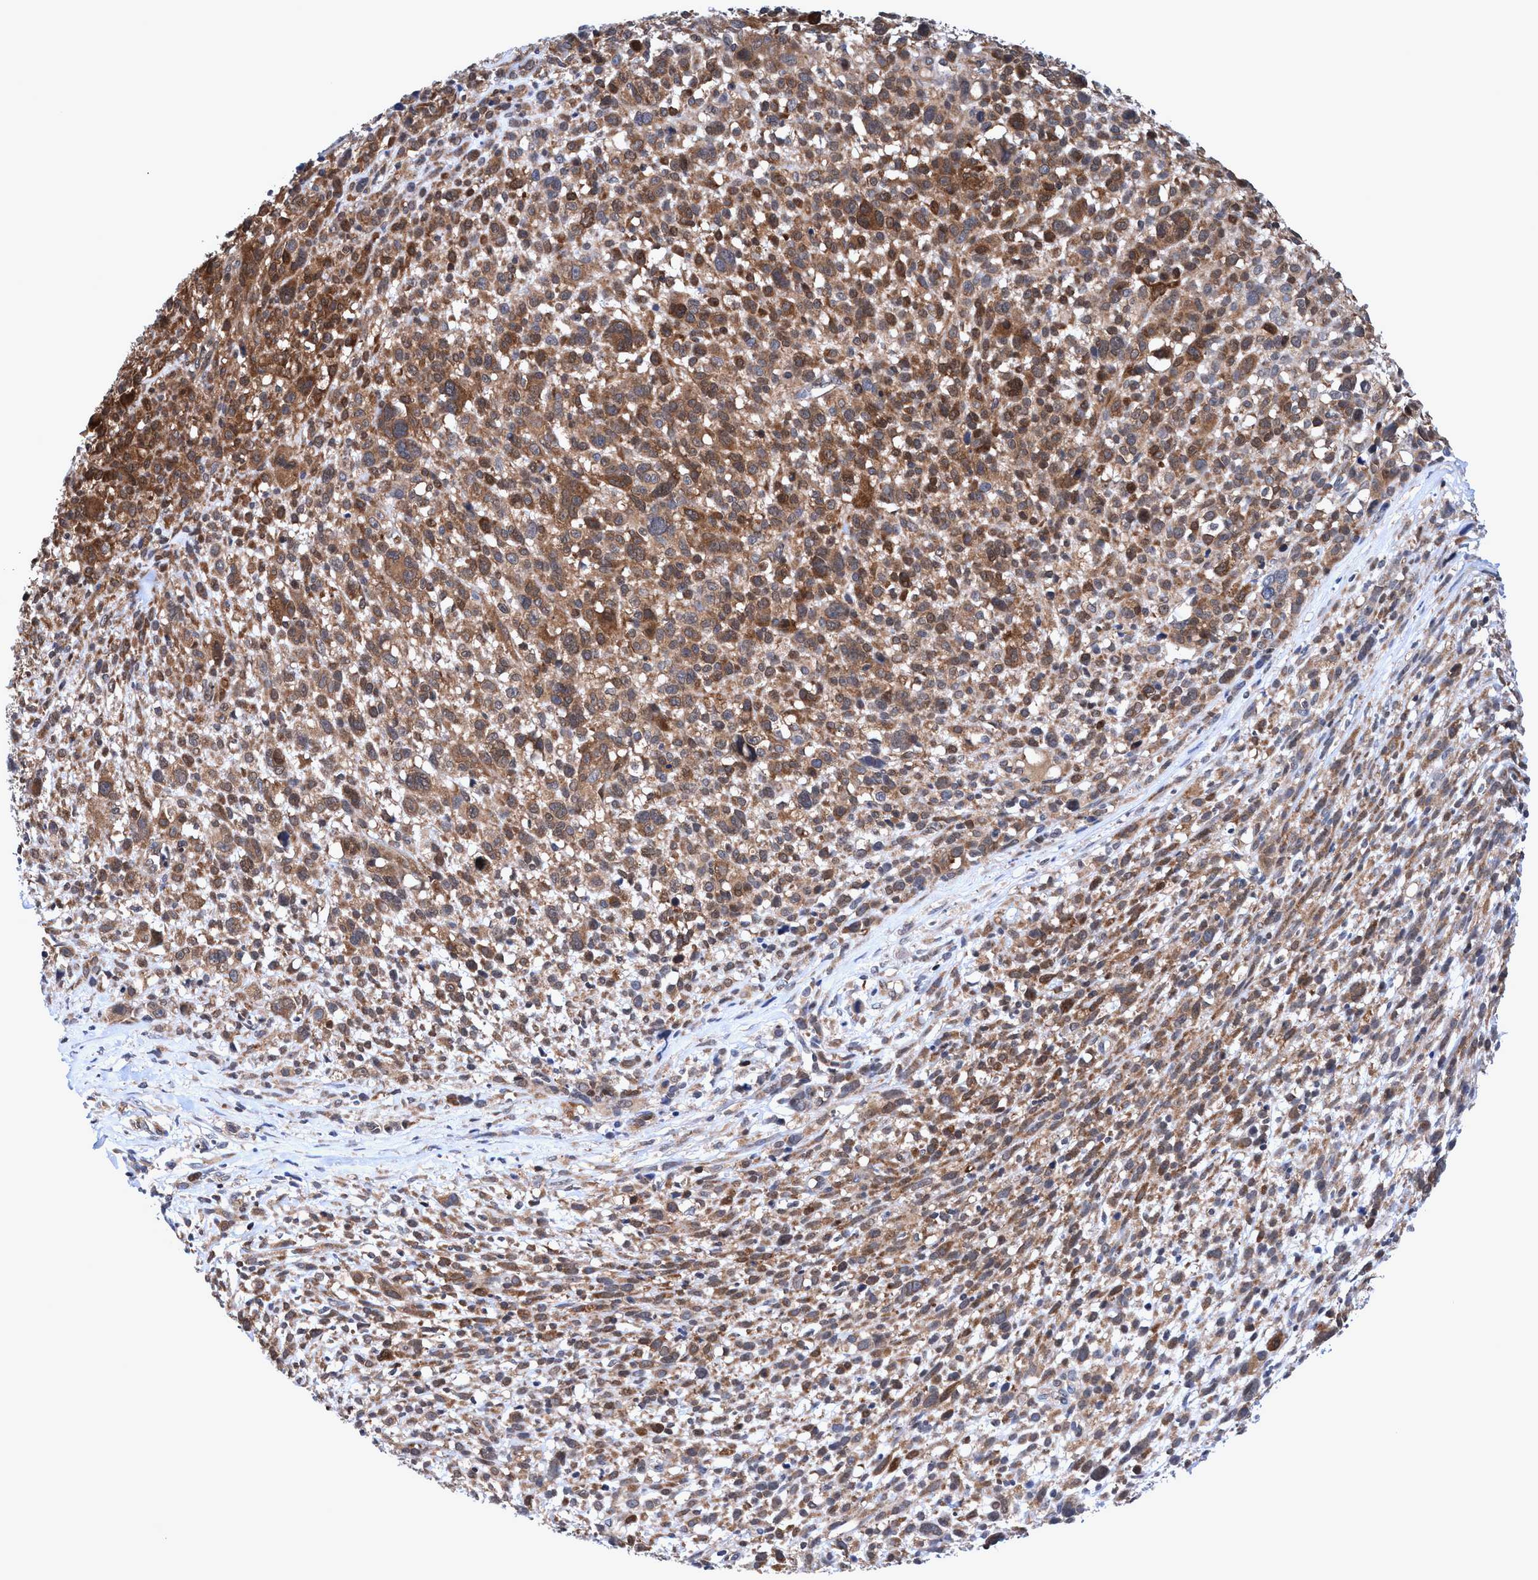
{"staining": {"intensity": "moderate", "quantity": ">75%", "location": "cytoplasmic/membranous"}, "tissue": "melanoma", "cell_type": "Tumor cells", "image_type": "cancer", "snomed": [{"axis": "morphology", "description": "Malignant melanoma, NOS"}, {"axis": "topography", "description": "Skin"}], "caption": "The immunohistochemical stain labels moderate cytoplasmic/membranous positivity in tumor cells of malignant melanoma tissue. (Stains: DAB in brown, nuclei in blue, Microscopy: brightfield microscopy at high magnification).", "gene": "GLOD4", "patient": {"sex": "female", "age": 55}}